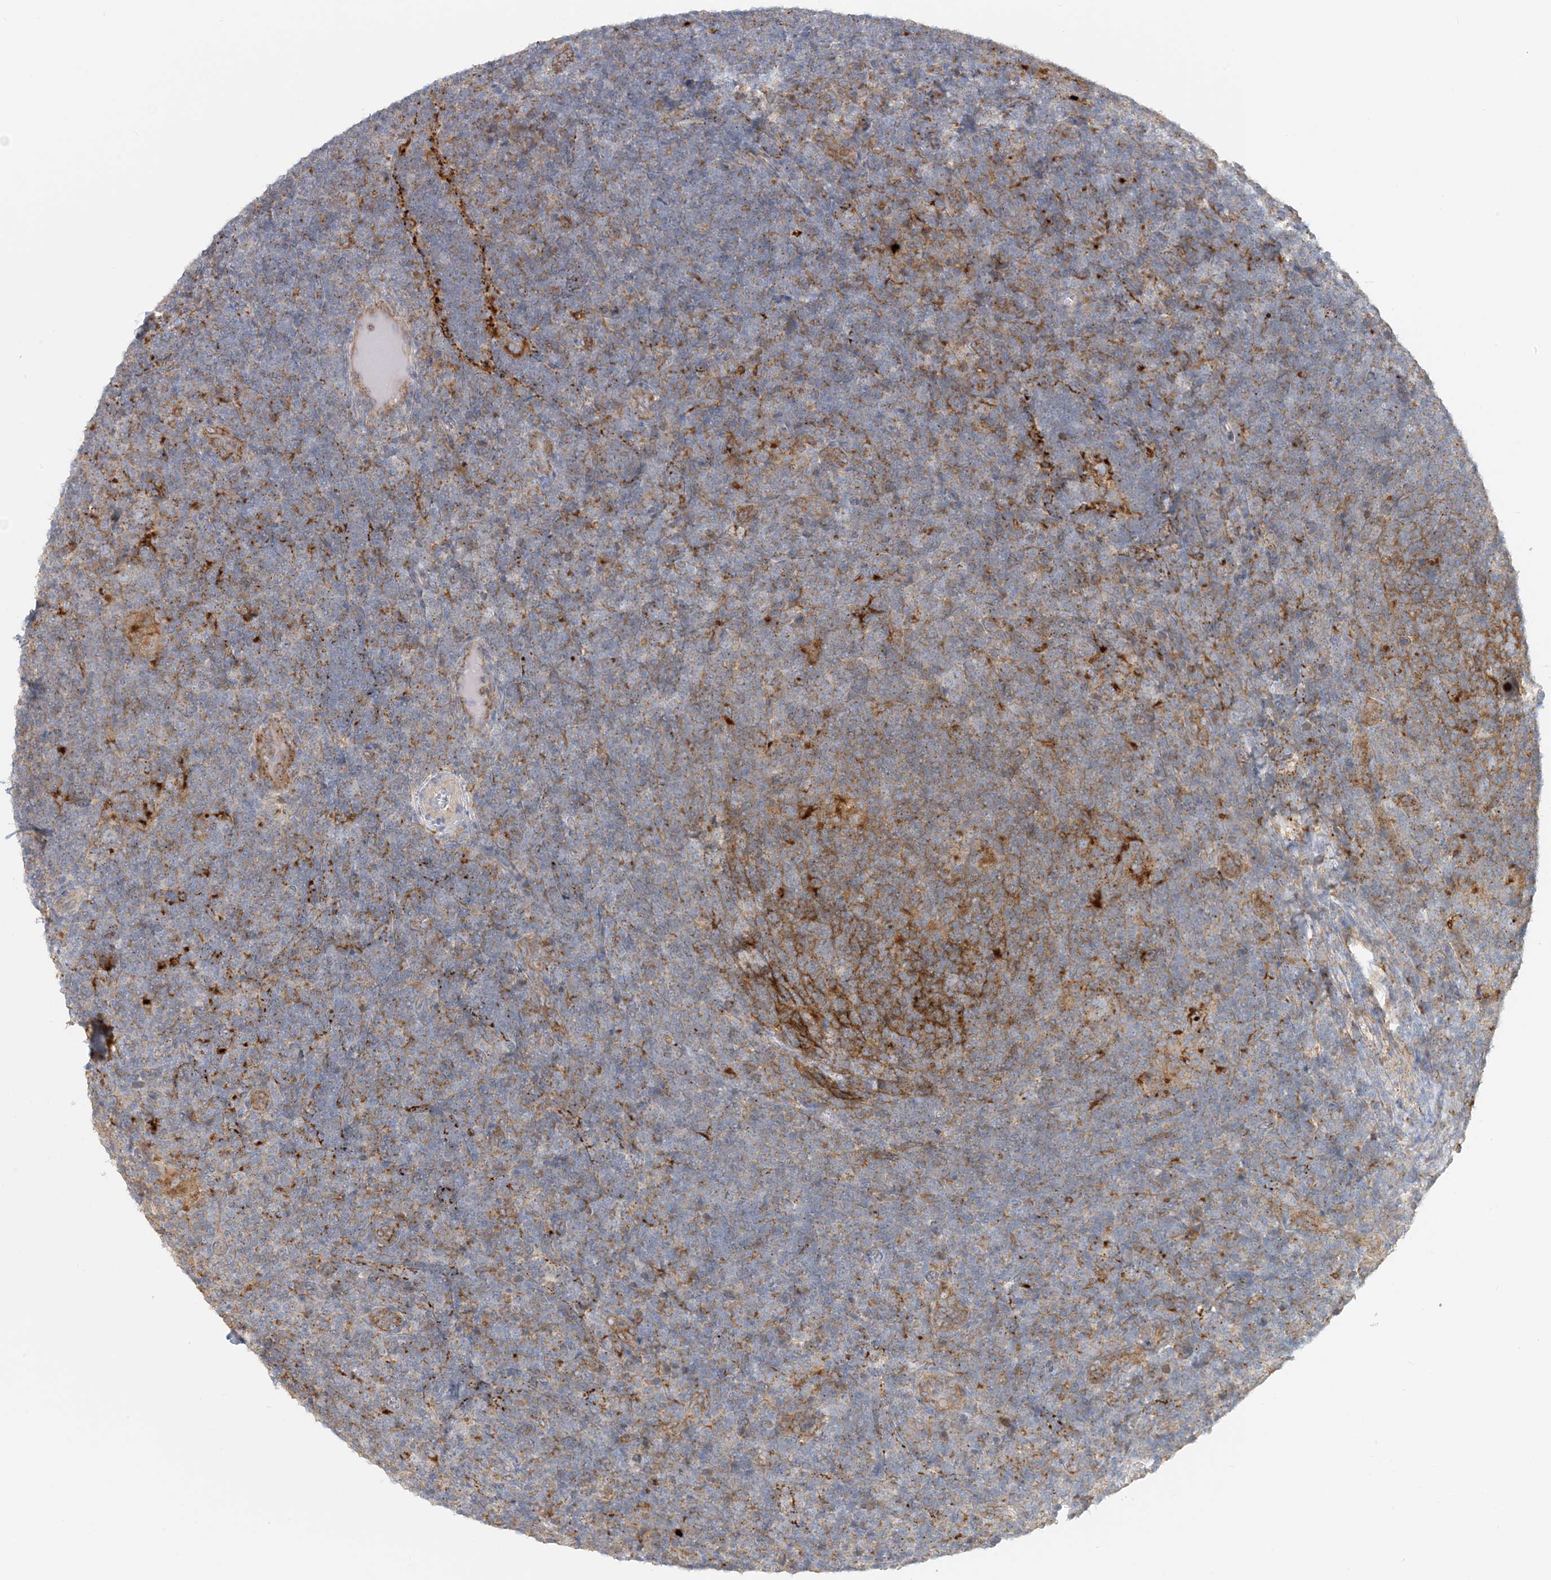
{"staining": {"intensity": "negative", "quantity": "none", "location": "none"}, "tissue": "lymphoma", "cell_type": "Tumor cells", "image_type": "cancer", "snomed": [{"axis": "morphology", "description": "Hodgkin's disease, NOS"}, {"axis": "topography", "description": "Lymph node"}], "caption": "Immunohistochemistry histopathology image of neoplastic tissue: Hodgkin's disease stained with DAB demonstrates no significant protein expression in tumor cells.", "gene": "SPPL2A", "patient": {"sex": "female", "age": 57}}